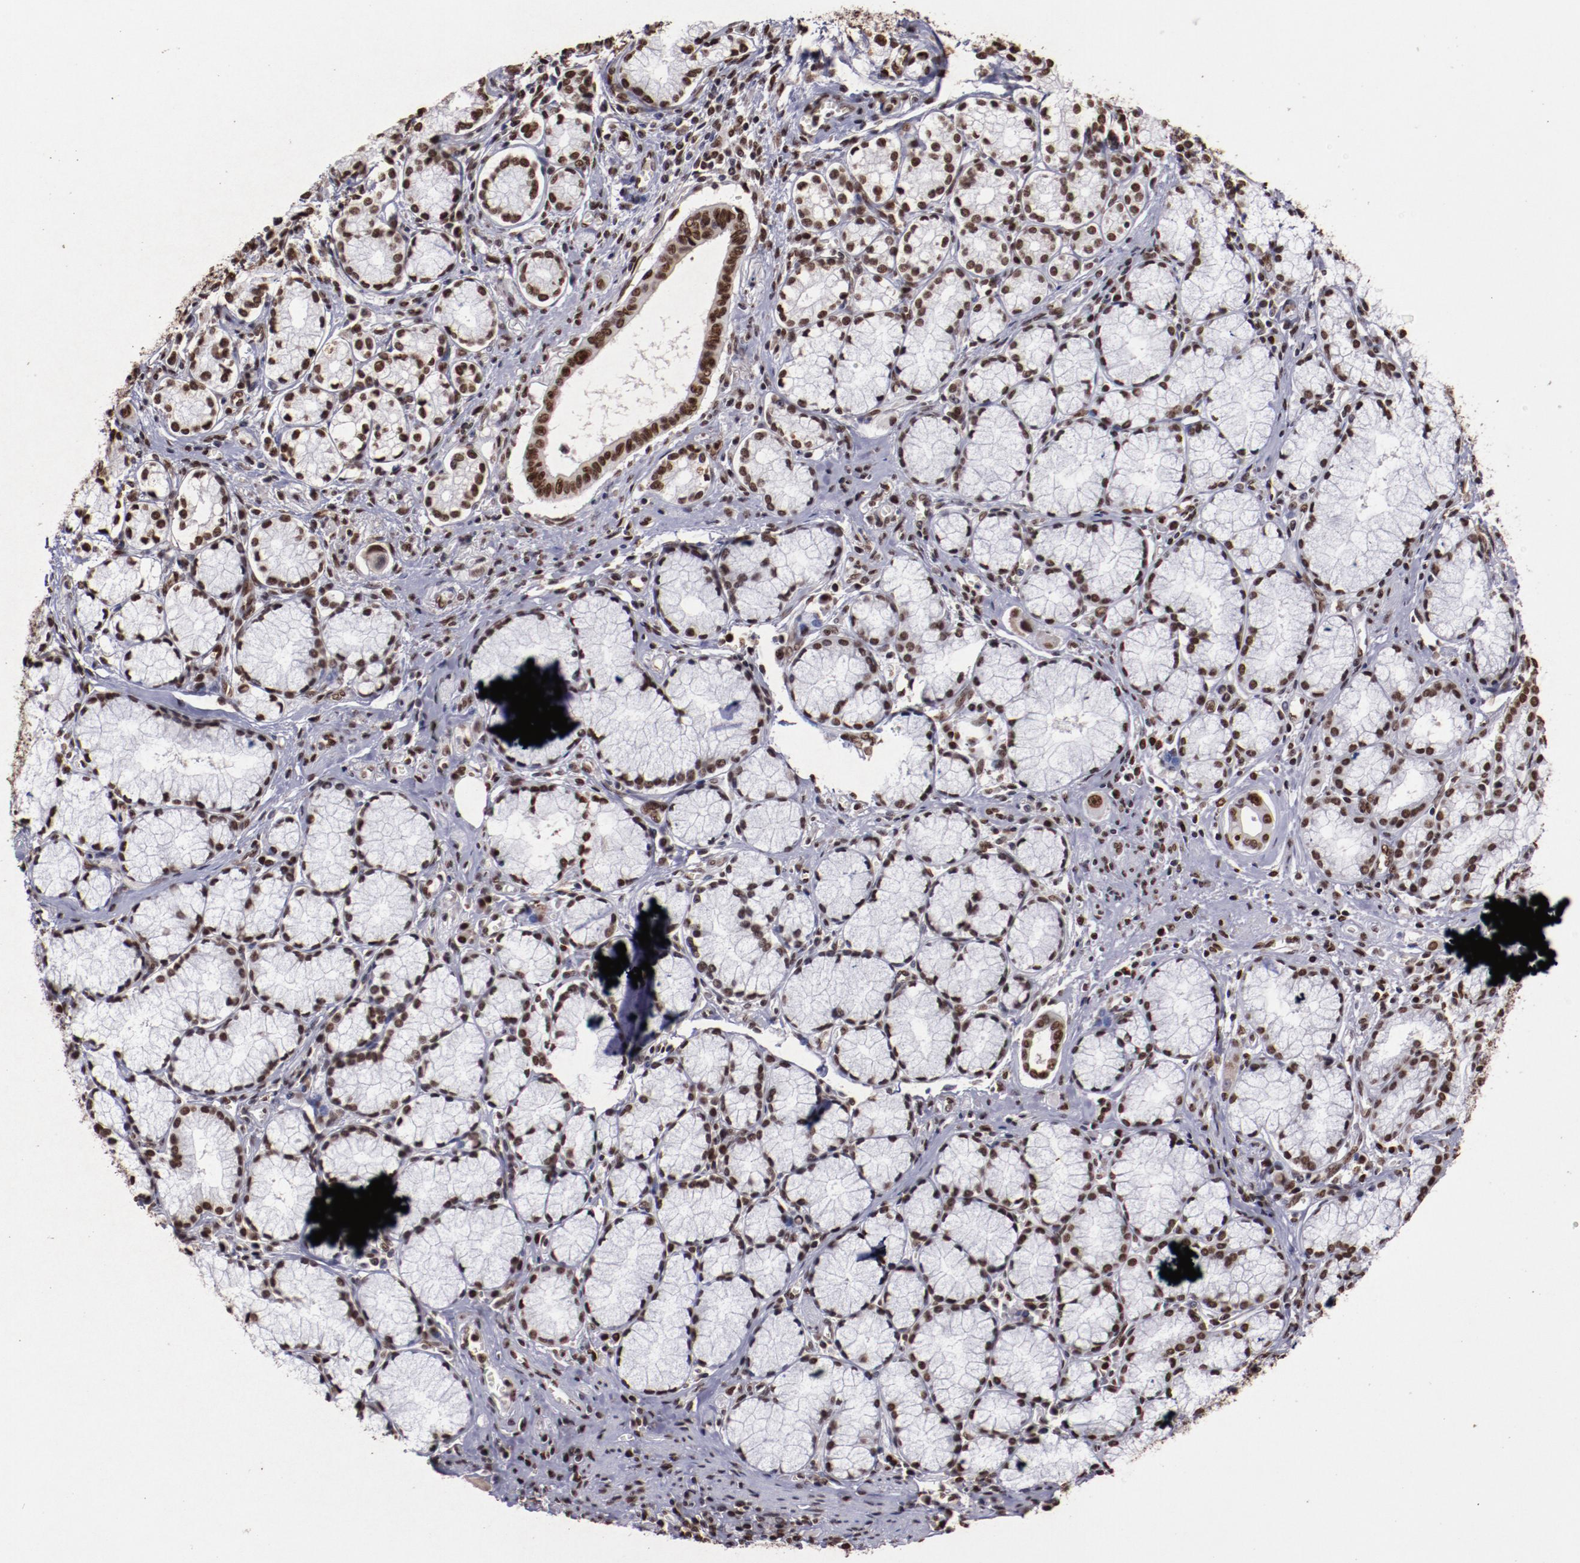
{"staining": {"intensity": "moderate", "quantity": ">75%", "location": "nuclear"}, "tissue": "pancreatic cancer", "cell_type": "Tumor cells", "image_type": "cancer", "snomed": [{"axis": "morphology", "description": "Adenocarcinoma, NOS"}, {"axis": "topography", "description": "Pancreas"}], "caption": "Protein expression analysis of human pancreatic cancer (adenocarcinoma) reveals moderate nuclear staining in about >75% of tumor cells. (IHC, brightfield microscopy, high magnification).", "gene": "APEX1", "patient": {"sex": "male", "age": 77}}